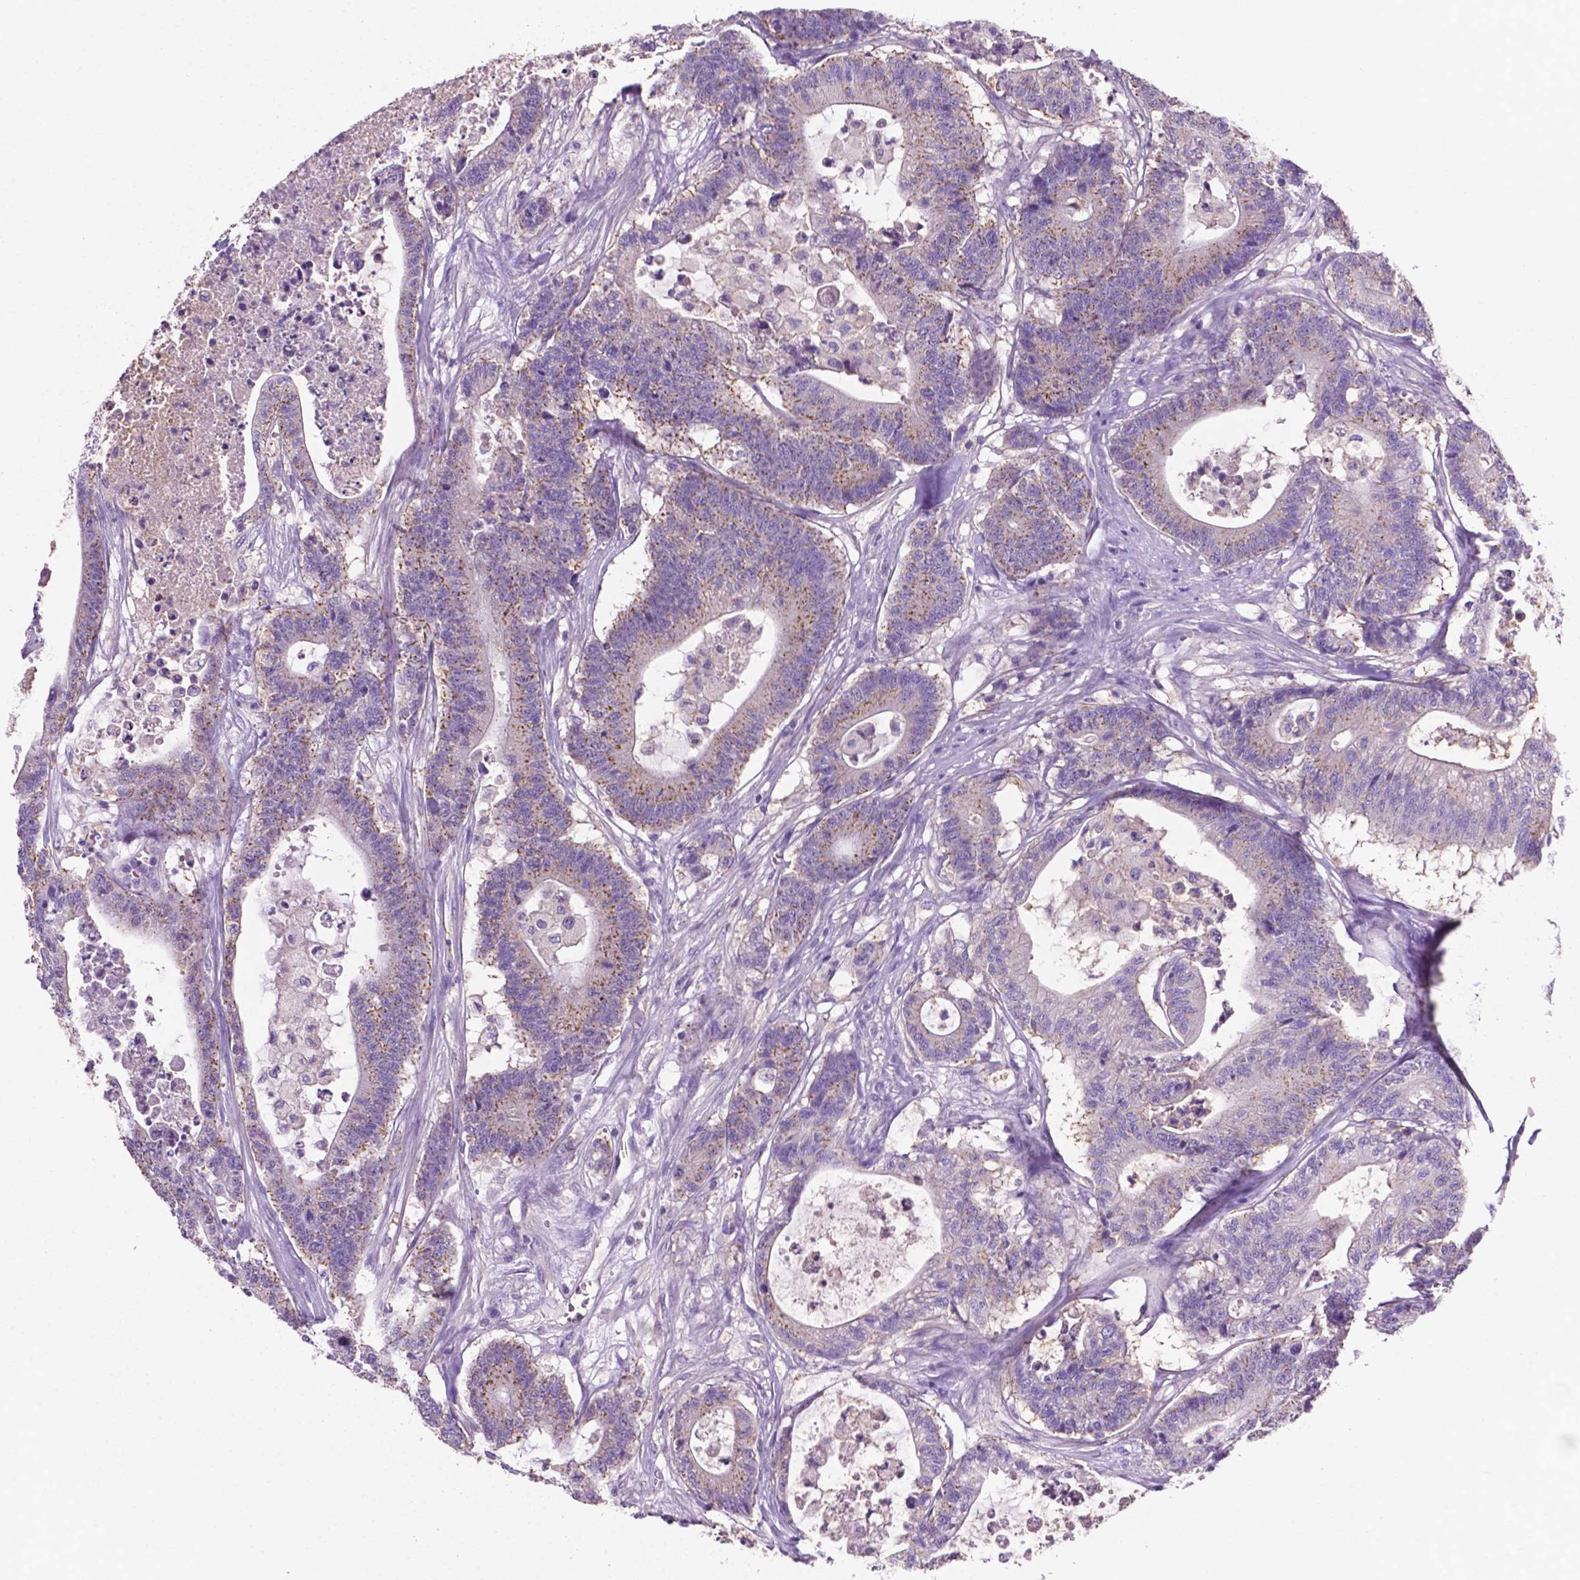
{"staining": {"intensity": "moderate", "quantity": "25%-75%", "location": "cytoplasmic/membranous"}, "tissue": "colorectal cancer", "cell_type": "Tumor cells", "image_type": "cancer", "snomed": [{"axis": "morphology", "description": "Adenocarcinoma, NOS"}, {"axis": "topography", "description": "Colon"}], "caption": "Immunohistochemistry photomicrograph of human colorectal cancer (adenocarcinoma) stained for a protein (brown), which displays medium levels of moderate cytoplasmic/membranous expression in about 25%-75% of tumor cells.", "gene": "PRPS2", "patient": {"sex": "female", "age": 84}}